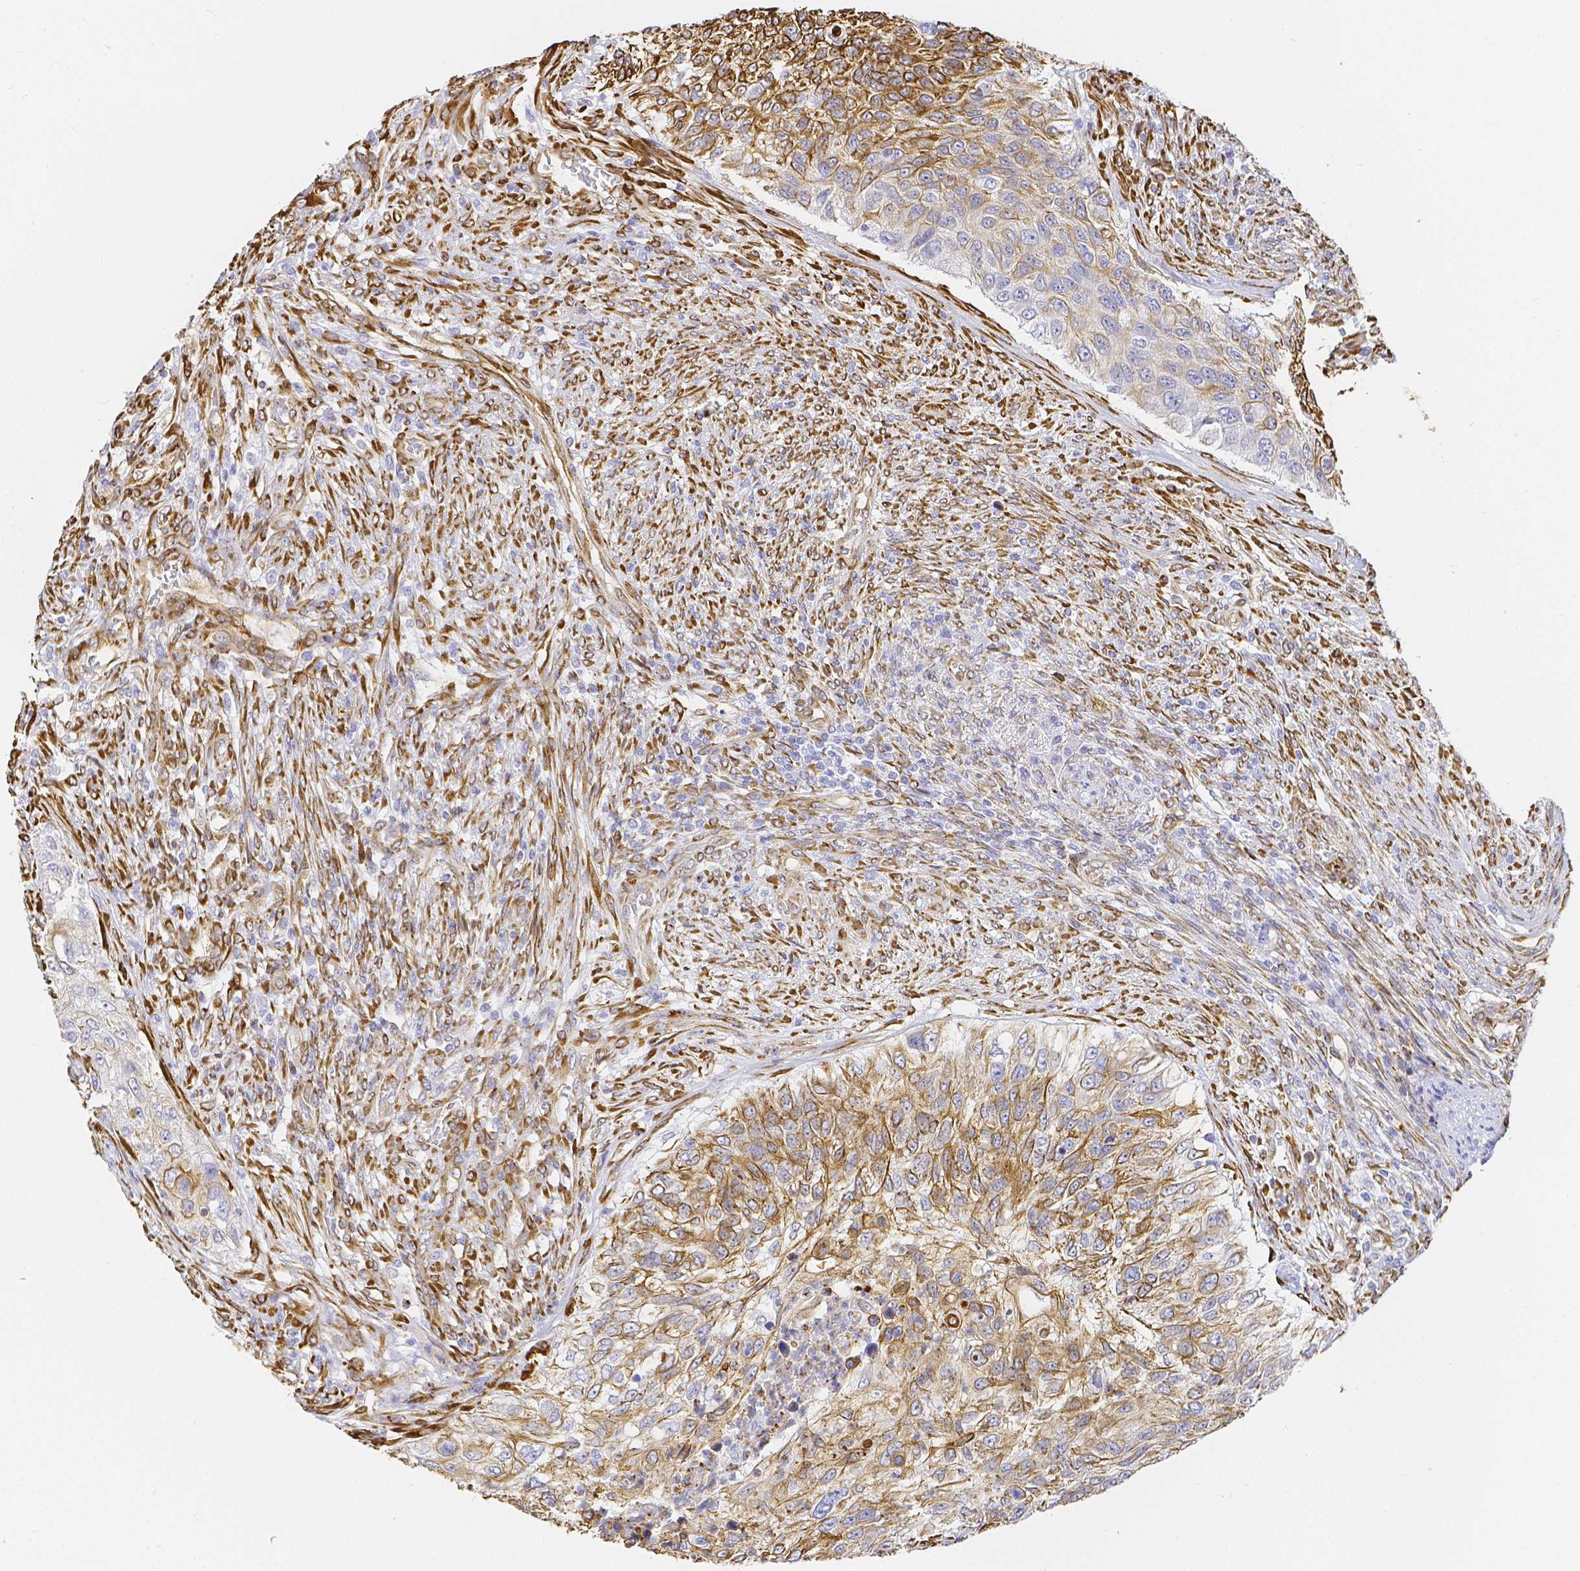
{"staining": {"intensity": "moderate", "quantity": ">75%", "location": "cytoplasmic/membranous"}, "tissue": "urothelial cancer", "cell_type": "Tumor cells", "image_type": "cancer", "snomed": [{"axis": "morphology", "description": "Urothelial carcinoma, High grade"}, {"axis": "topography", "description": "Urinary bladder"}], "caption": "Immunohistochemical staining of human high-grade urothelial carcinoma shows medium levels of moderate cytoplasmic/membranous expression in approximately >75% of tumor cells.", "gene": "SMURF1", "patient": {"sex": "female", "age": 60}}